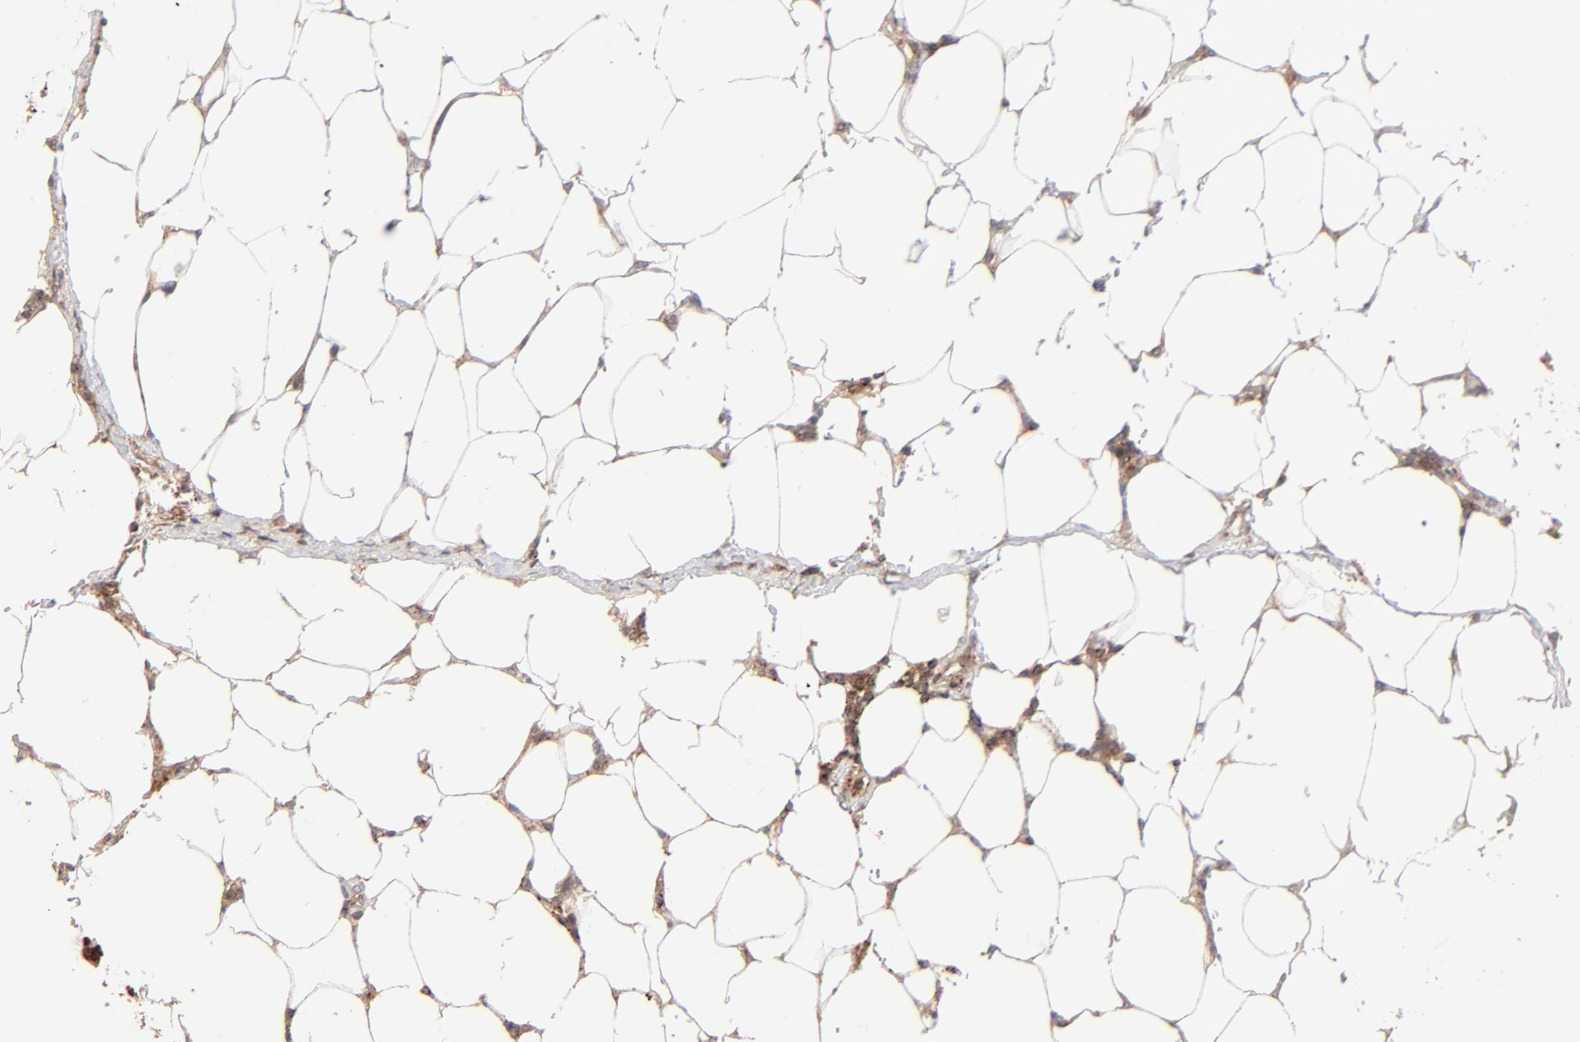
{"staining": {"intensity": "weak", "quantity": ">75%", "location": "cytoplasmic/membranous"}, "tissue": "colorectal cancer", "cell_type": "Tumor cells", "image_type": "cancer", "snomed": [{"axis": "morphology", "description": "Adenocarcinoma, NOS"}, {"axis": "topography", "description": "Colon"}], "caption": "A brown stain shows weak cytoplasmic/membranous staining of a protein in colorectal cancer (adenocarcinoma) tumor cells. (IHC, brightfield microscopy, high magnification).", "gene": "CSPG4", "patient": {"sex": "female", "age": 86}}